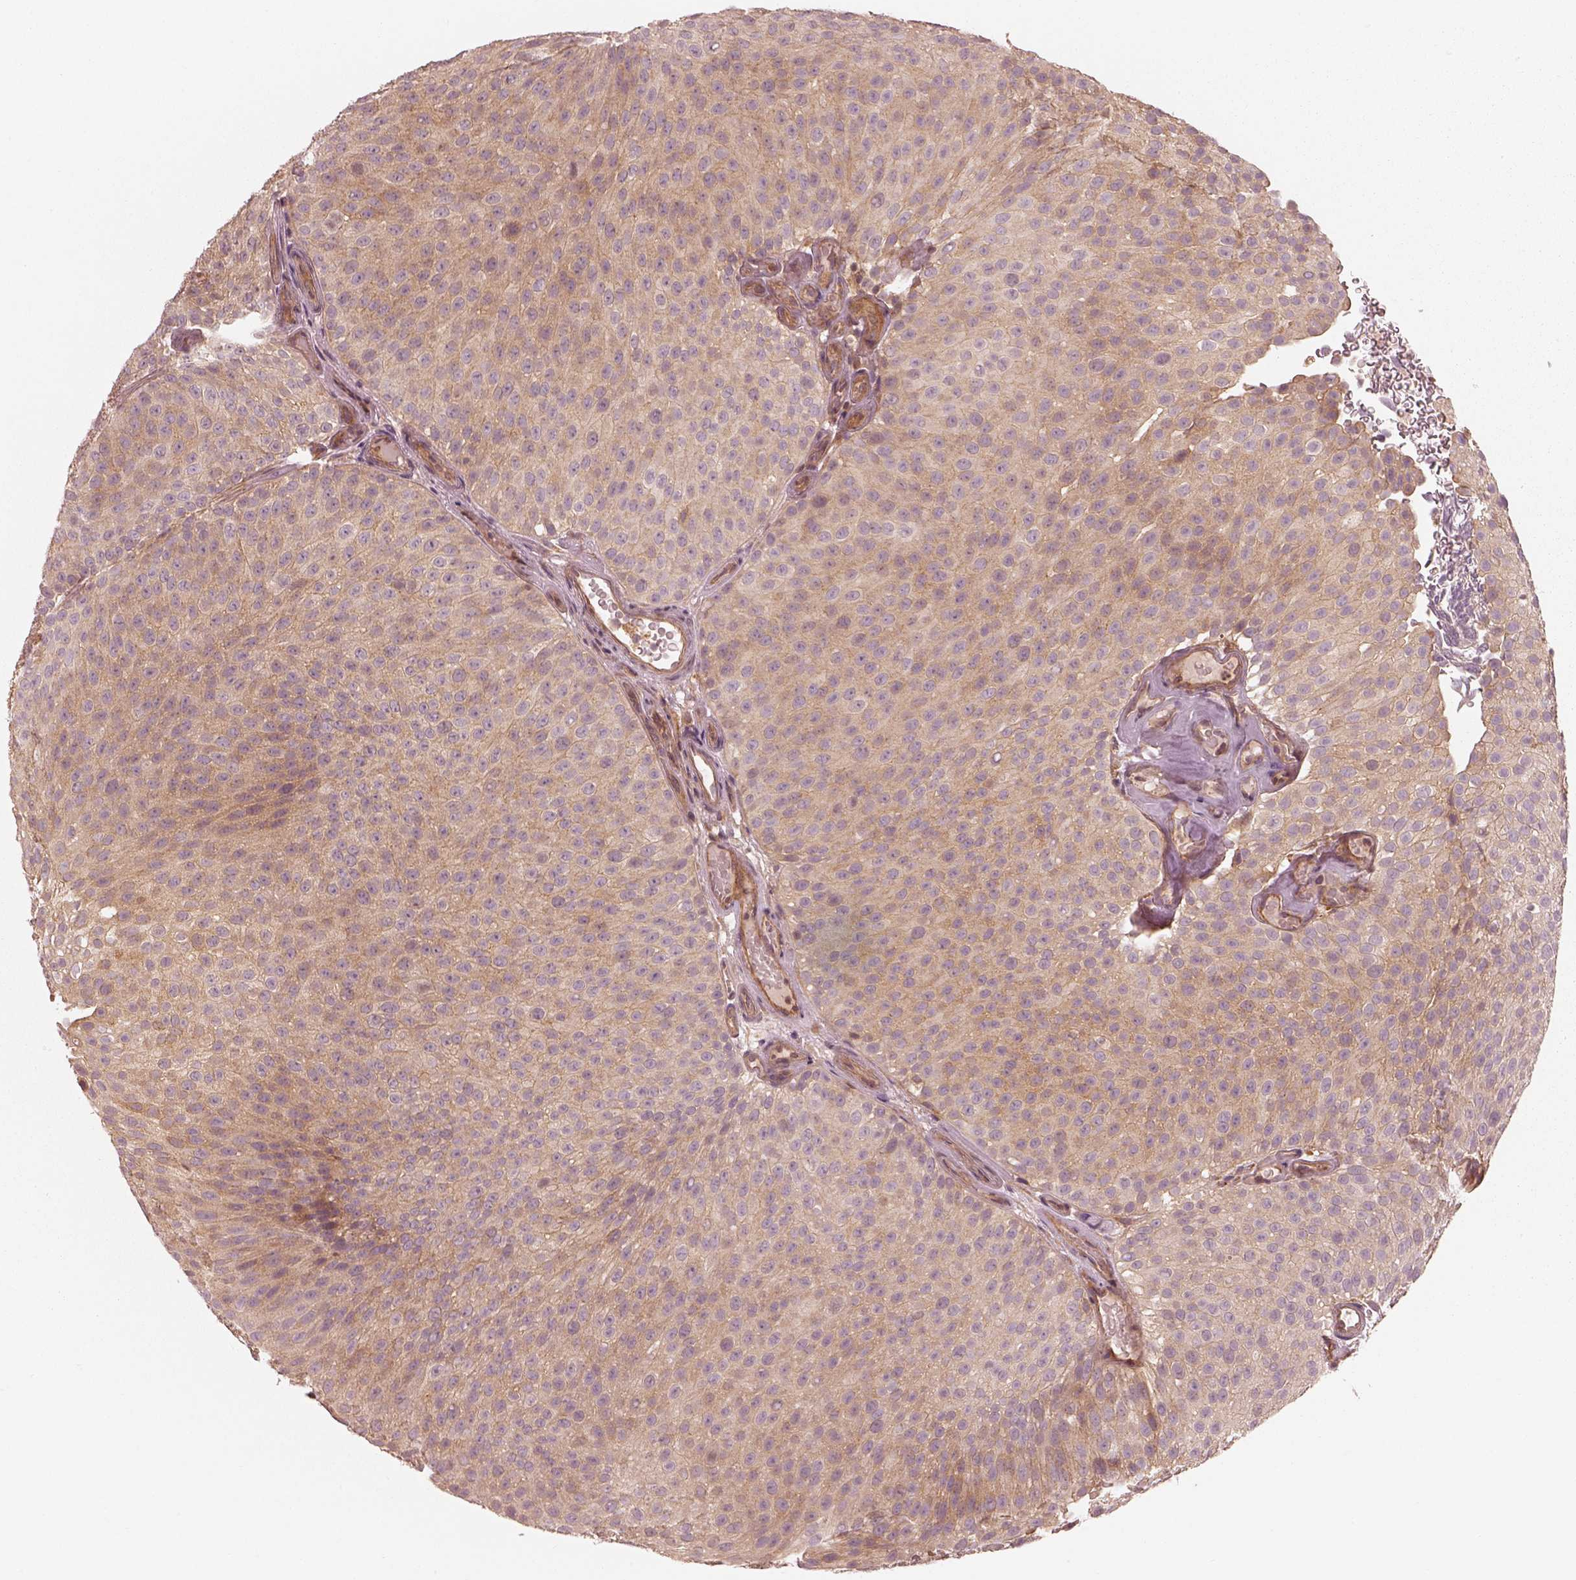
{"staining": {"intensity": "weak", "quantity": ">75%", "location": "cytoplasmic/membranous"}, "tissue": "urothelial cancer", "cell_type": "Tumor cells", "image_type": "cancer", "snomed": [{"axis": "morphology", "description": "Urothelial carcinoma, Low grade"}, {"axis": "topography", "description": "Urinary bladder"}], "caption": "This is an image of immunohistochemistry staining of urothelial cancer, which shows weak expression in the cytoplasmic/membranous of tumor cells.", "gene": "FAM107B", "patient": {"sex": "male", "age": 78}}